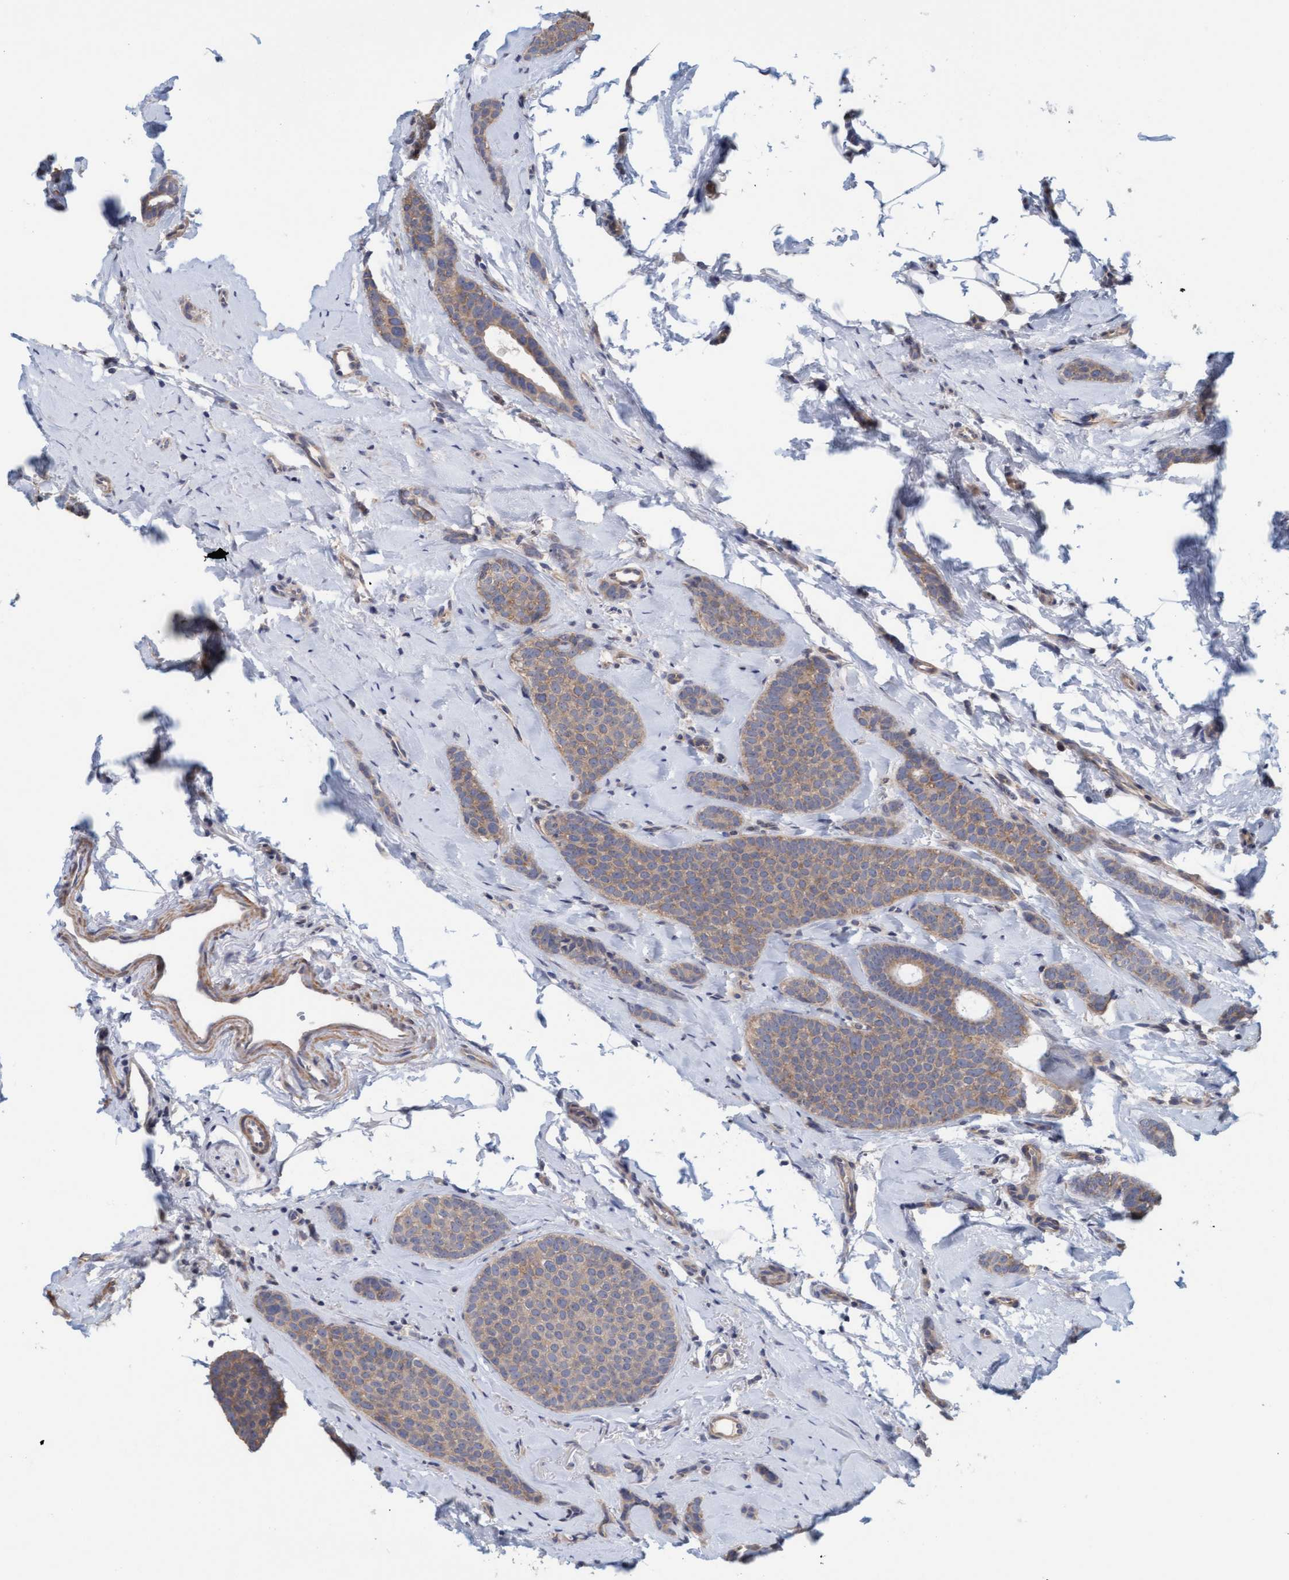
{"staining": {"intensity": "weak", "quantity": ">75%", "location": "cytoplasmic/membranous"}, "tissue": "breast cancer", "cell_type": "Tumor cells", "image_type": "cancer", "snomed": [{"axis": "morphology", "description": "Lobular carcinoma"}, {"axis": "topography", "description": "Skin"}, {"axis": "topography", "description": "Breast"}], "caption": "Immunohistochemistry image of neoplastic tissue: human breast cancer stained using immunohistochemistry reveals low levels of weak protein expression localized specifically in the cytoplasmic/membranous of tumor cells, appearing as a cytoplasmic/membranous brown color.", "gene": "FXR2", "patient": {"sex": "female", "age": 46}}